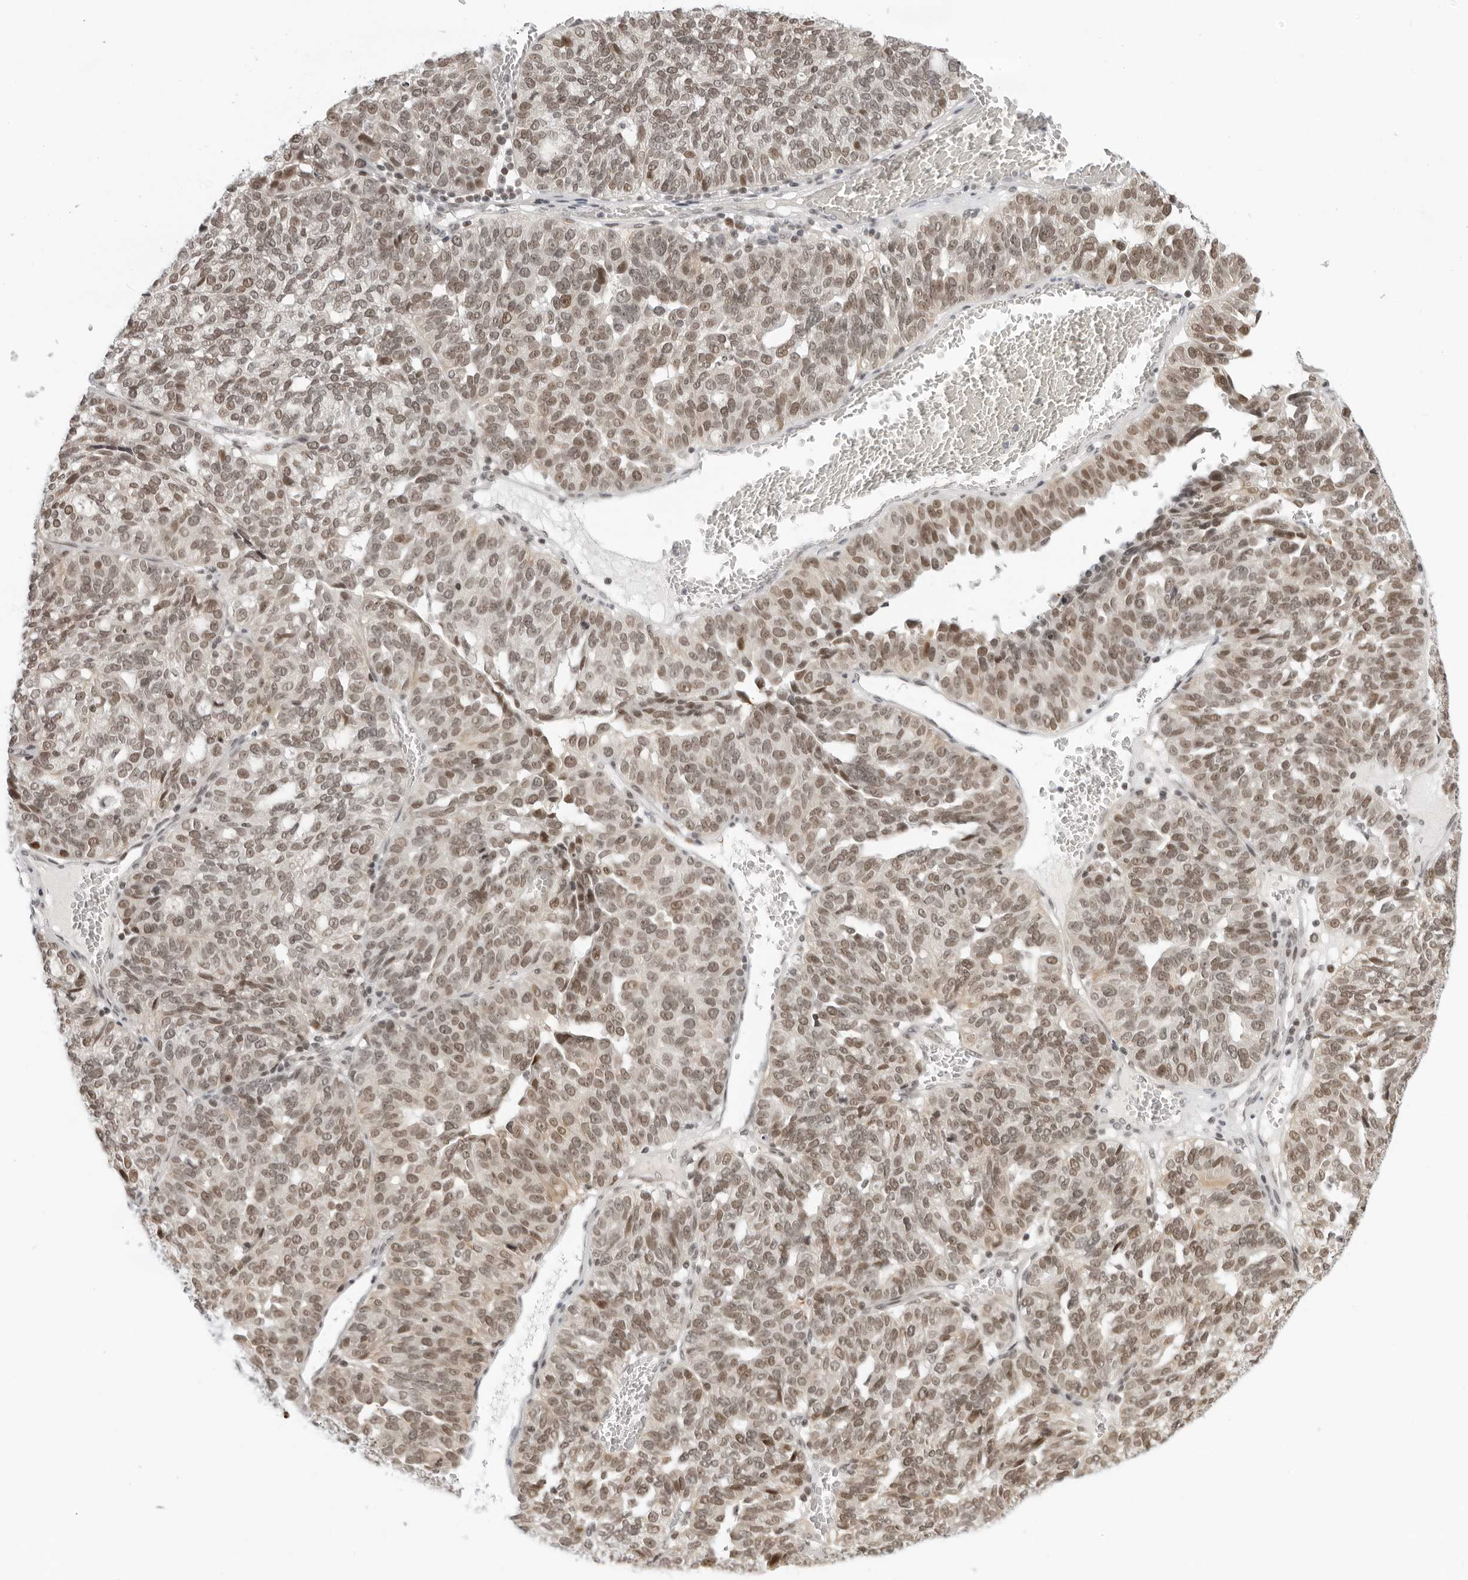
{"staining": {"intensity": "moderate", "quantity": ">75%", "location": "nuclear"}, "tissue": "ovarian cancer", "cell_type": "Tumor cells", "image_type": "cancer", "snomed": [{"axis": "morphology", "description": "Cystadenocarcinoma, serous, NOS"}, {"axis": "topography", "description": "Ovary"}], "caption": "Ovarian cancer (serous cystadenocarcinoma) stained with a brown dye demonstrates moderate nuclear positive expression in approximately >75% of tumor cells.", "gene": "MSH6", "patient": {"sex": "female", "age": 59}}